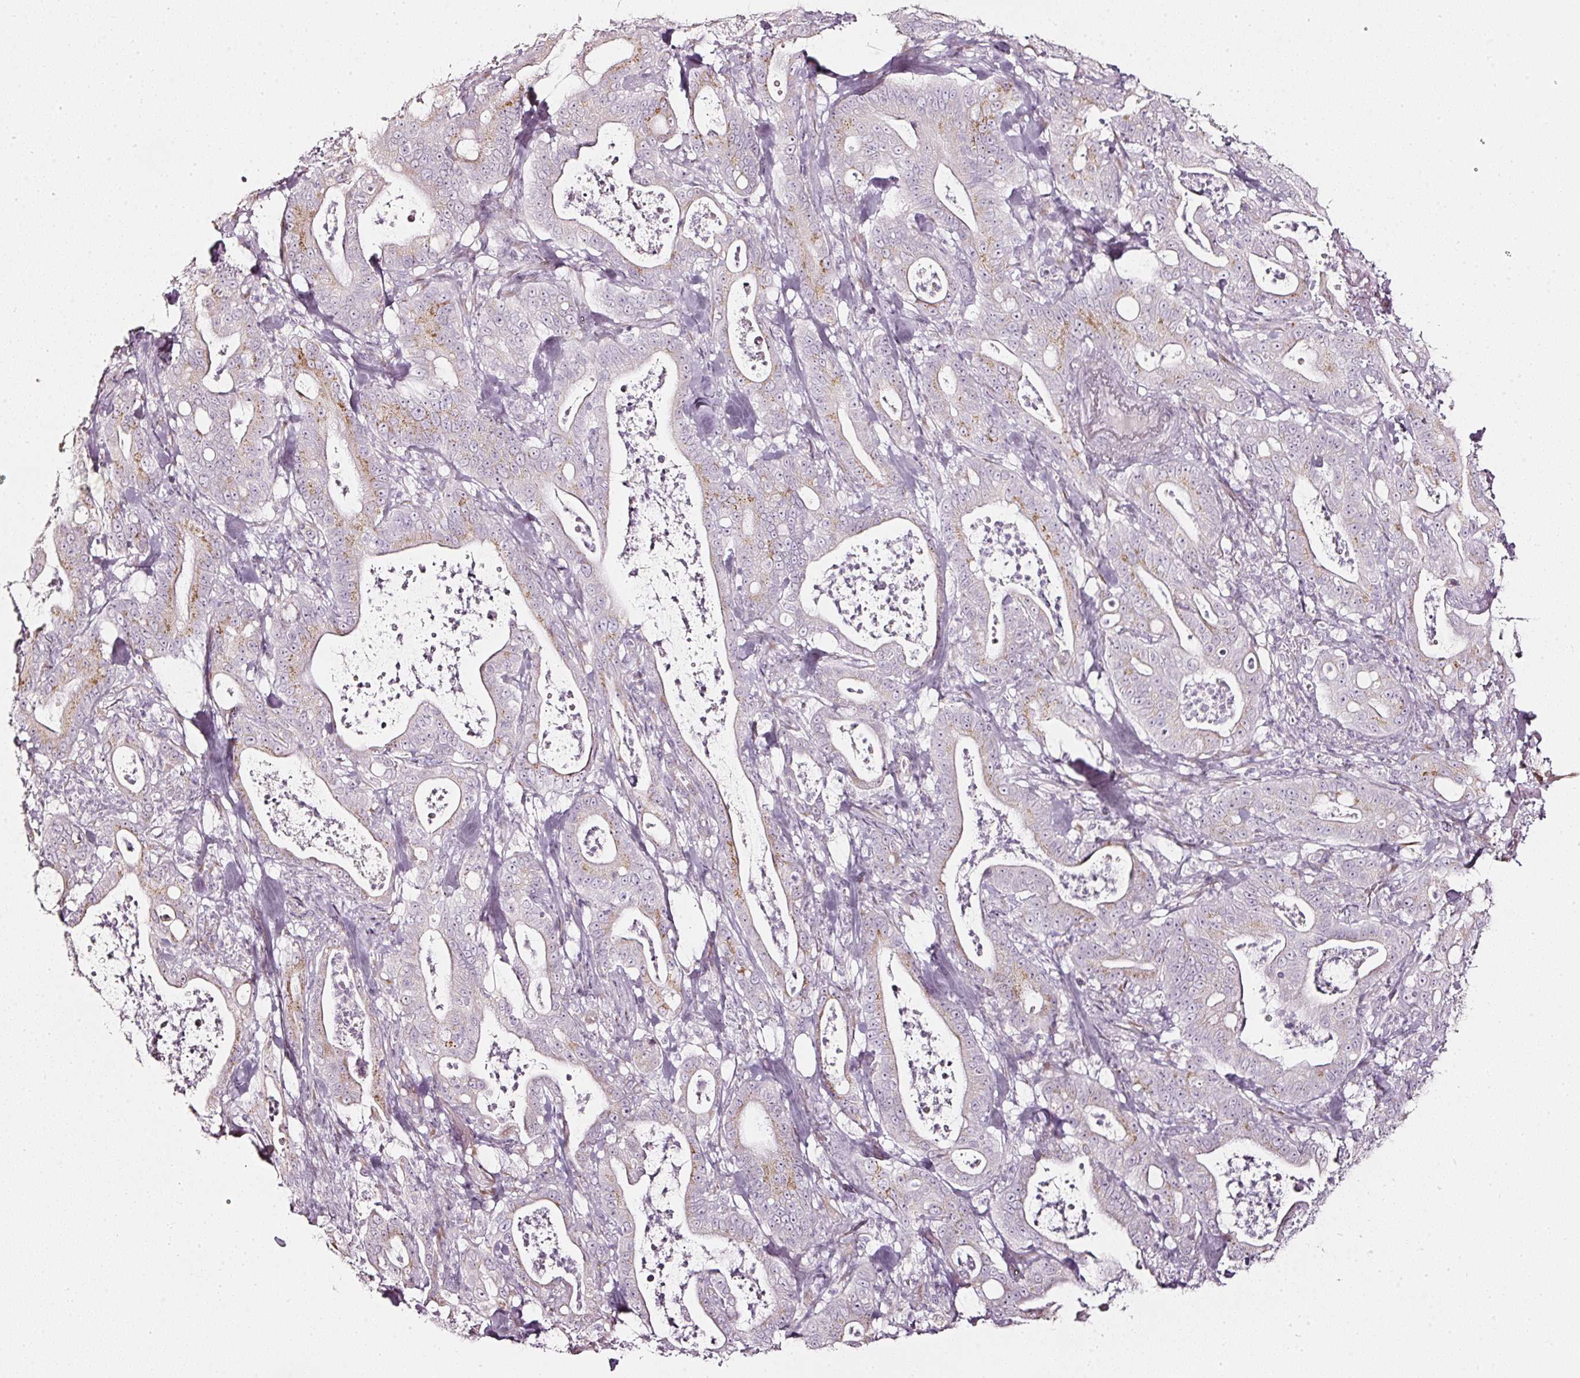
{"staining": {"intensity": "weak", "quantity": "<25%", "location": "cytoplasmic/membranous"}, "tissue": "pancreatic cancer", "cell_type": "Tumor cells", "image_type": "cancer", "snomed": [{"axis": "morphology", "description": "Adenocarcinoma, NOS"}, {"axis": "topography", "description": "Pancreas"}], "caption": "Pancreatic cancer stained for a protein using immunohistochemistry exhibits no staining tumor cells.", "gene": "SDF4", "patient": {"sex": "male", "age": 71}}